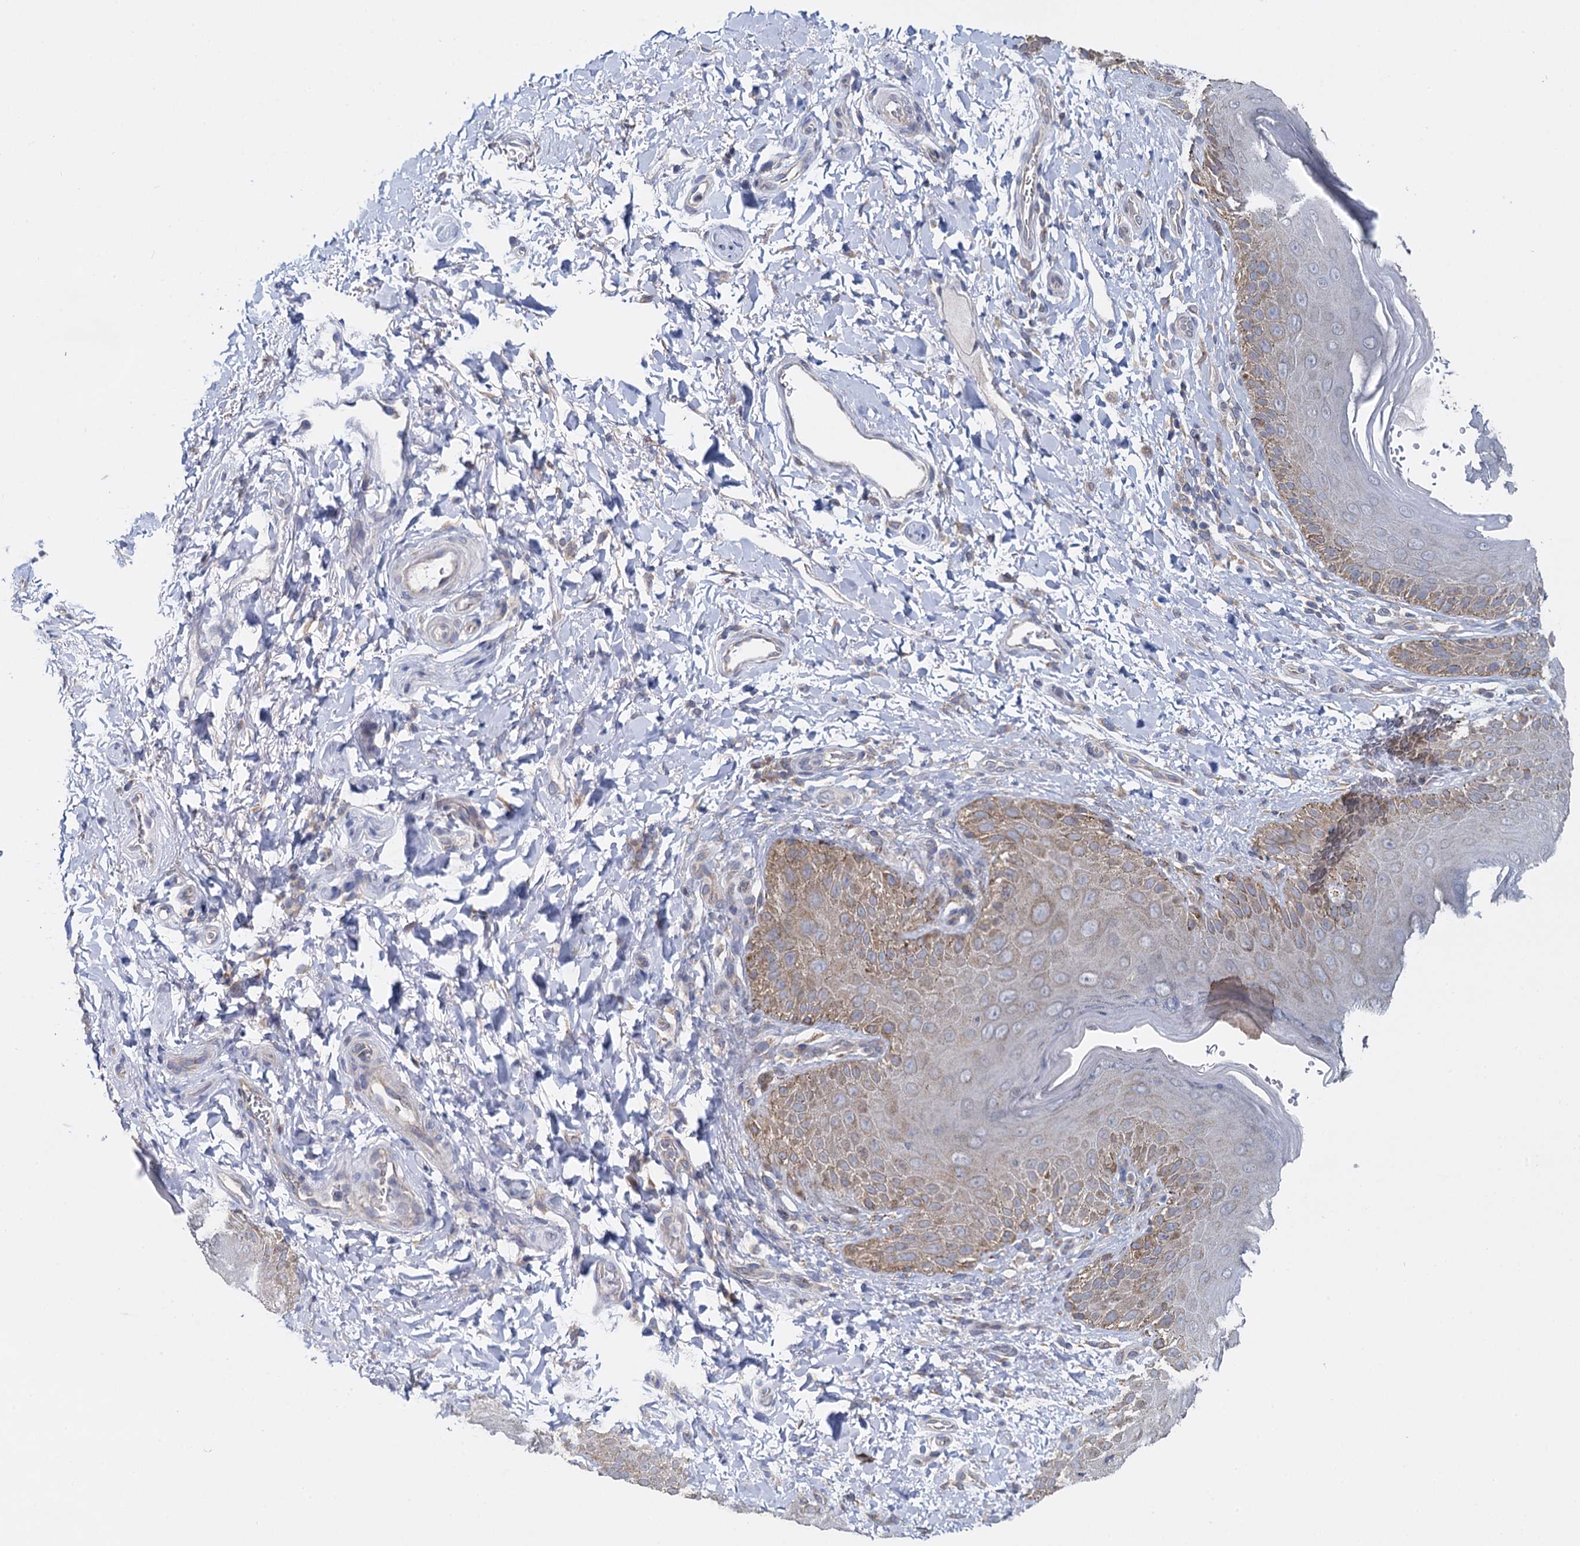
{"staining": {"intensity": "weak", "quantity": "25%-75%", "location": "cytoplasmic/membranous"}, "tissue": "skin", "cell_type": "Epidermal cells", "image_type": "normal", "snomed": [{"axis": "morphology", "description": "Normal tissue, NOS"}, {"axis": "topography", "description": "Anal"}], "caption": "An image of human skin stained for a protein reveals weak cytoplasmic/membranous brown staining in epidermal cells.", "gene": "GSTM2", "patient": {"sex": "male", "age": 44}}